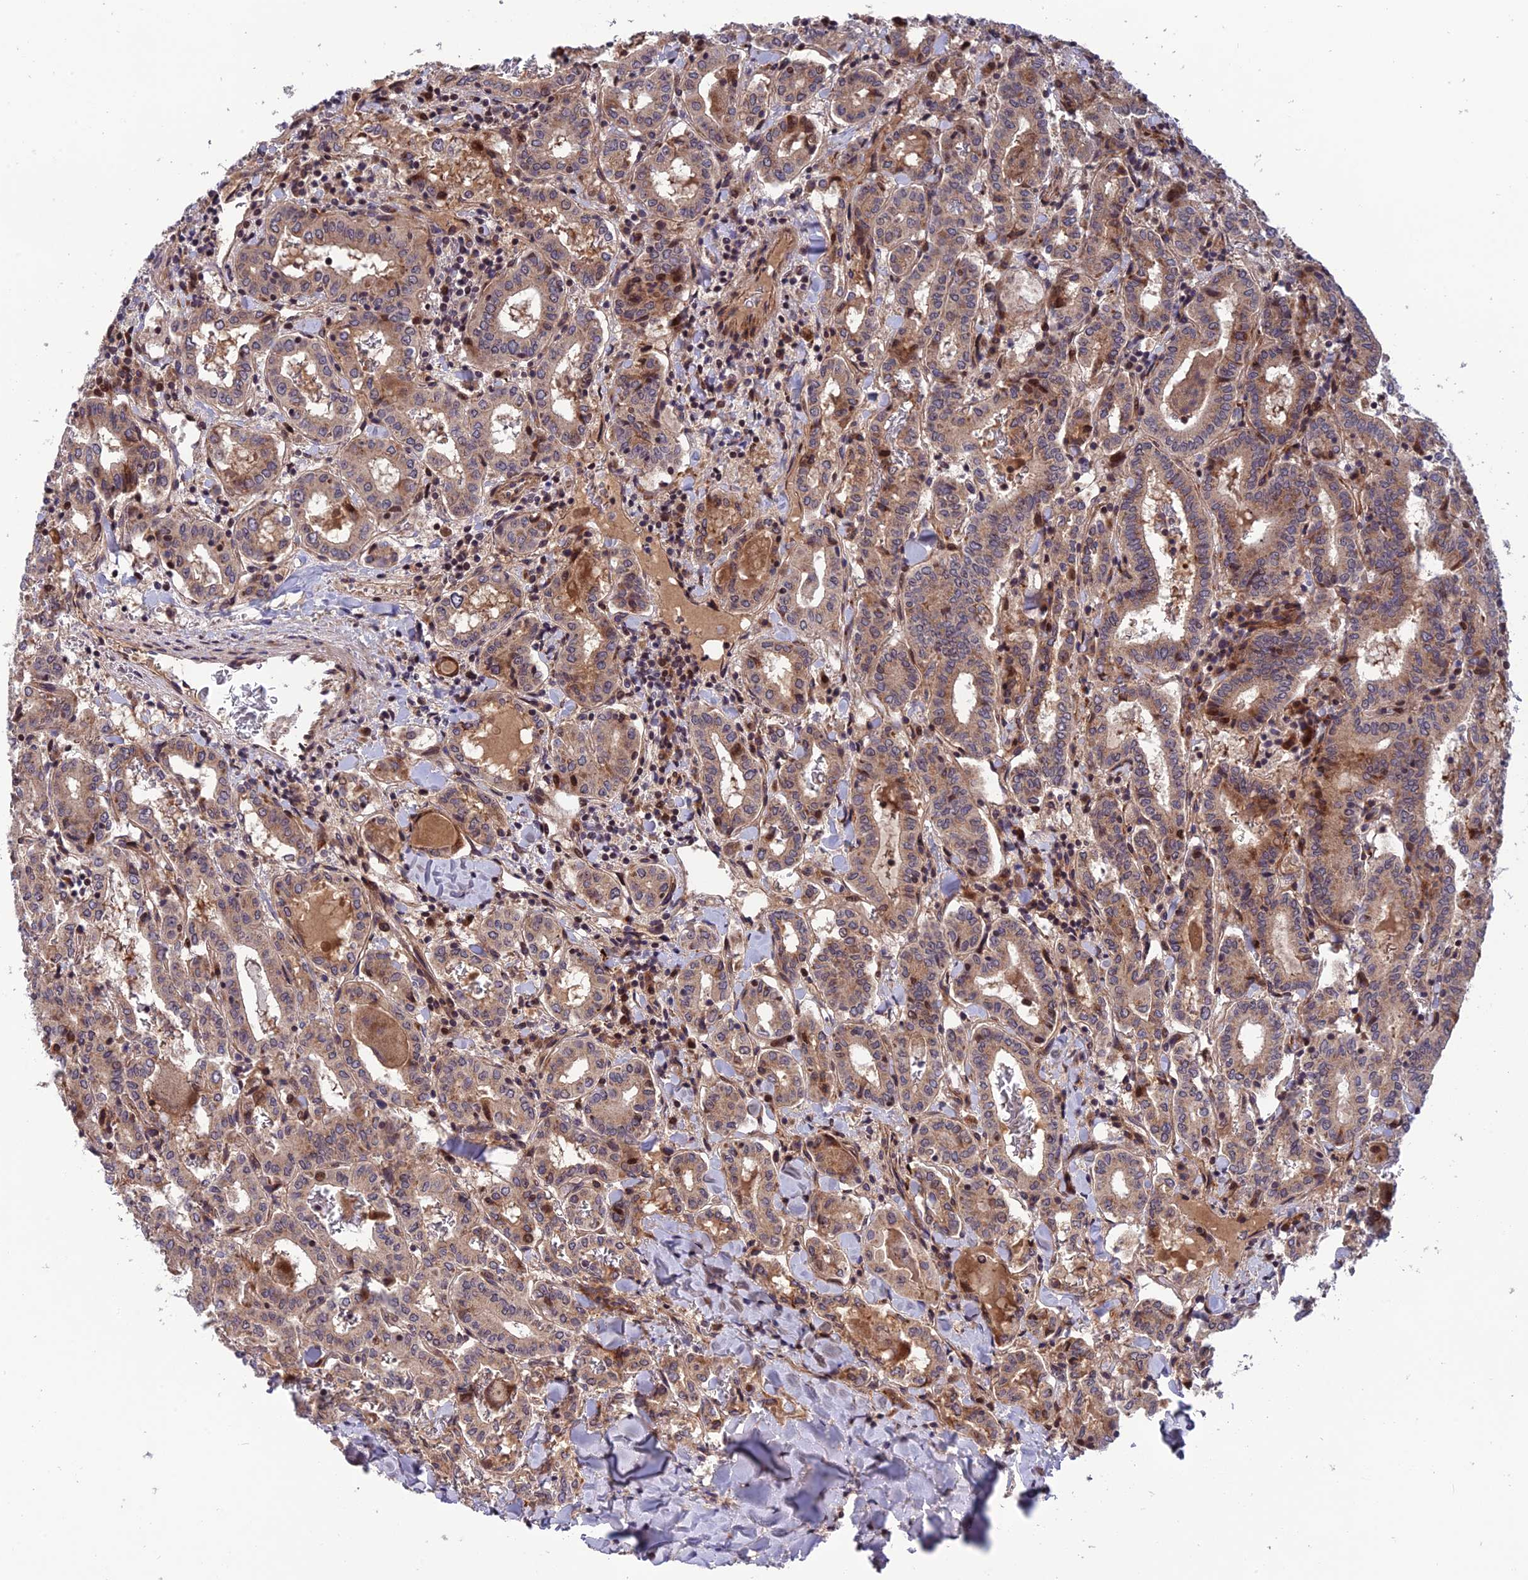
{"staining": {"intensity": "weak", "quantity": ">75%", "location": "cytoplasmic/membranous,nuclear"}, "tissue": "thyroid cancer", "cell_type": "Tumor cells", "image_type": "cancer", "snomed": [{"axis": "morphology", "description": "Papillary adenocarcinoma, NOS"}, {"axis": "topography", "description": "Thyroid gland"}], "caption": "Protein staining by IHC reveals weak cytoplasmic/membranous and nuclear positivity in about >75% of tumor cells in thyroid papillary adenocarcinoma.", "gene": "SMIM7", "patient": {"sex": "female", "age": 72}}